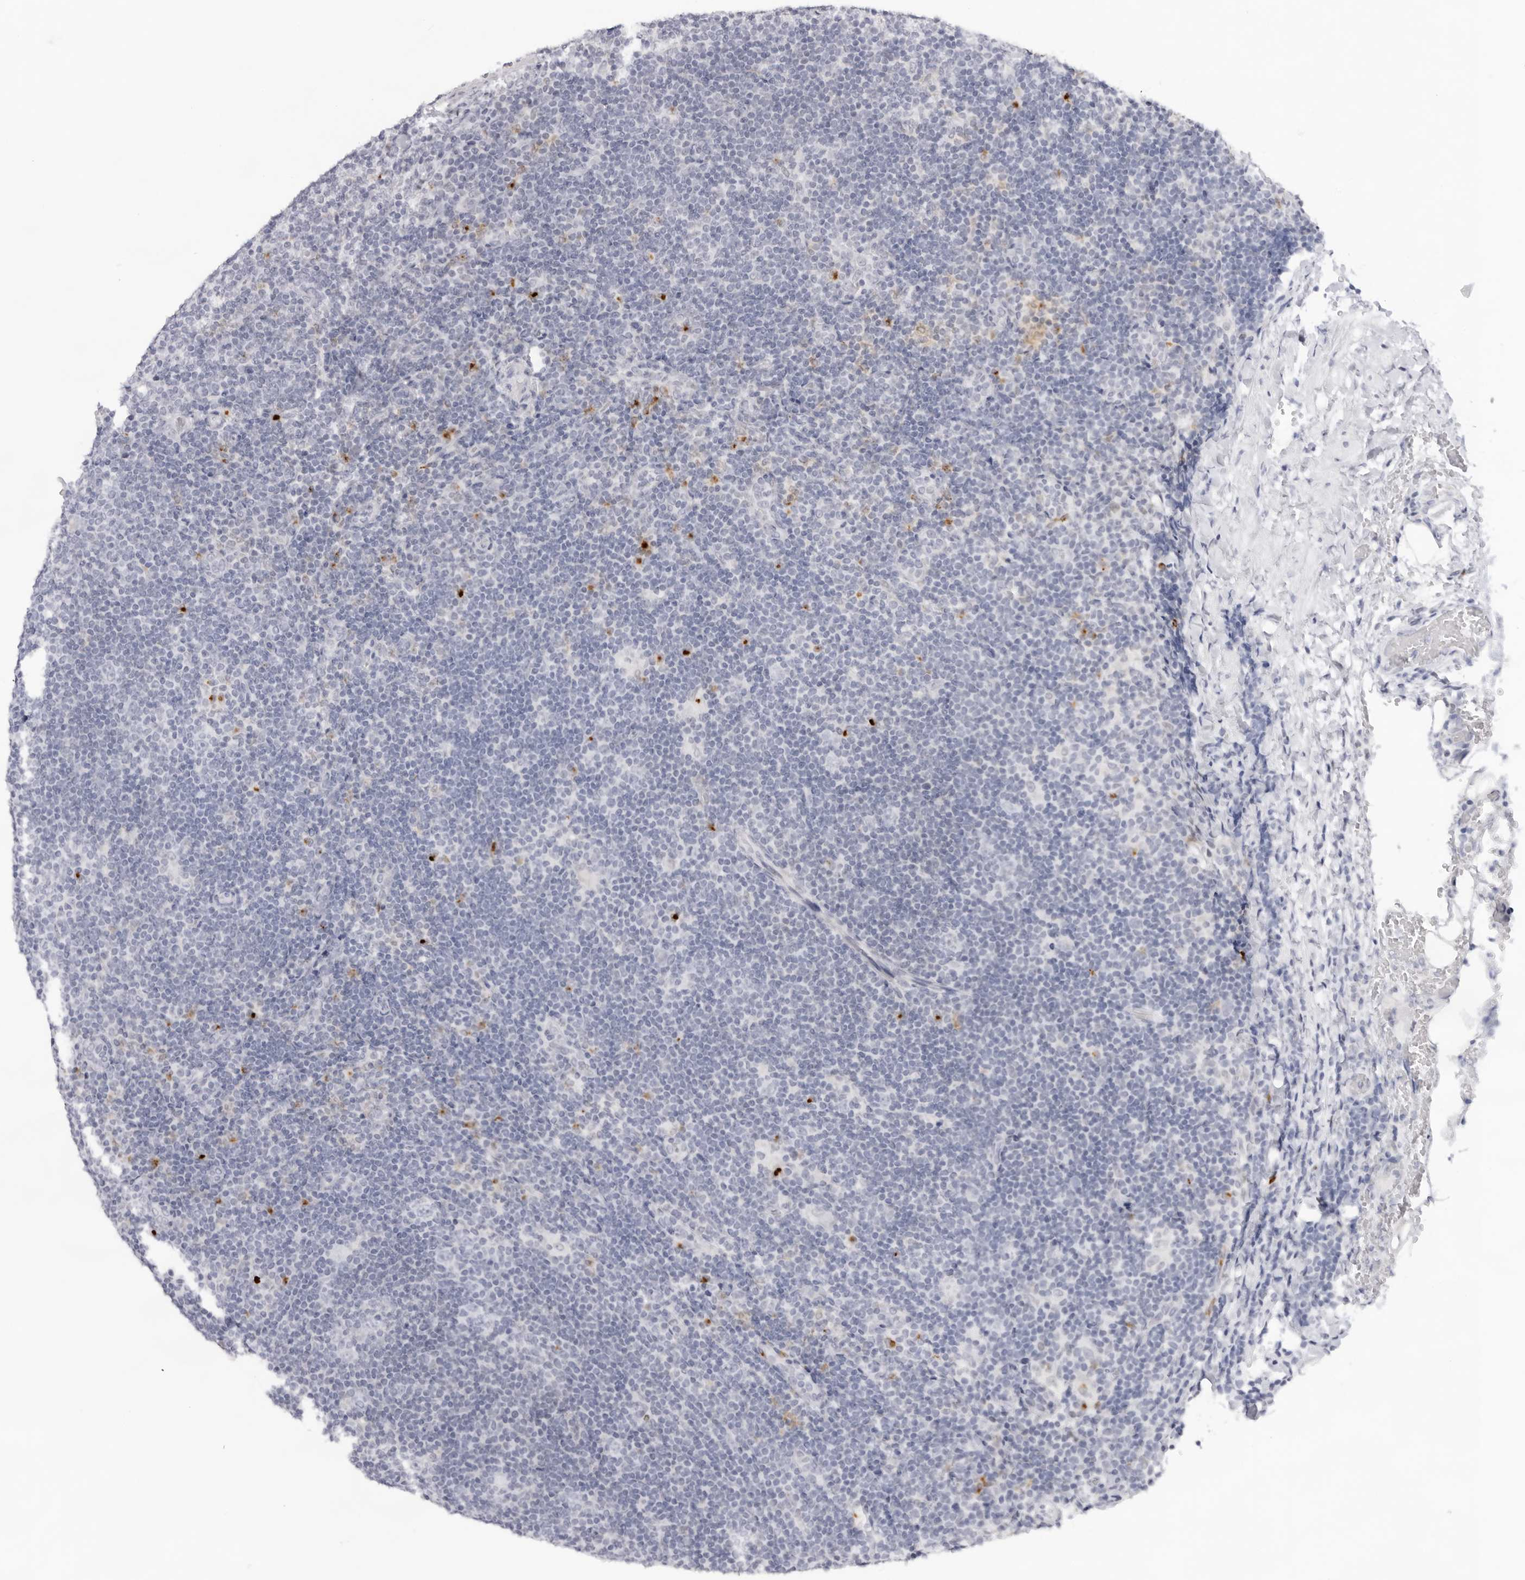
{"staining": {"intensity": "negative", "quantity": "none", "location": "none"}, "tissue": "lymphoma", "cell_type": "Tumor cells", "image_type": "cancer", "snomed": [{"axis": "morphology", "description": "Hodgkin's disease, NOS"}, {"axis": "topography", "description": "Lymph node"}], "caption": "The image displays no staining of tumor cells in lymphoma.", "gene": "KLK12", "patient": {"sex": "female", "age": 57}}